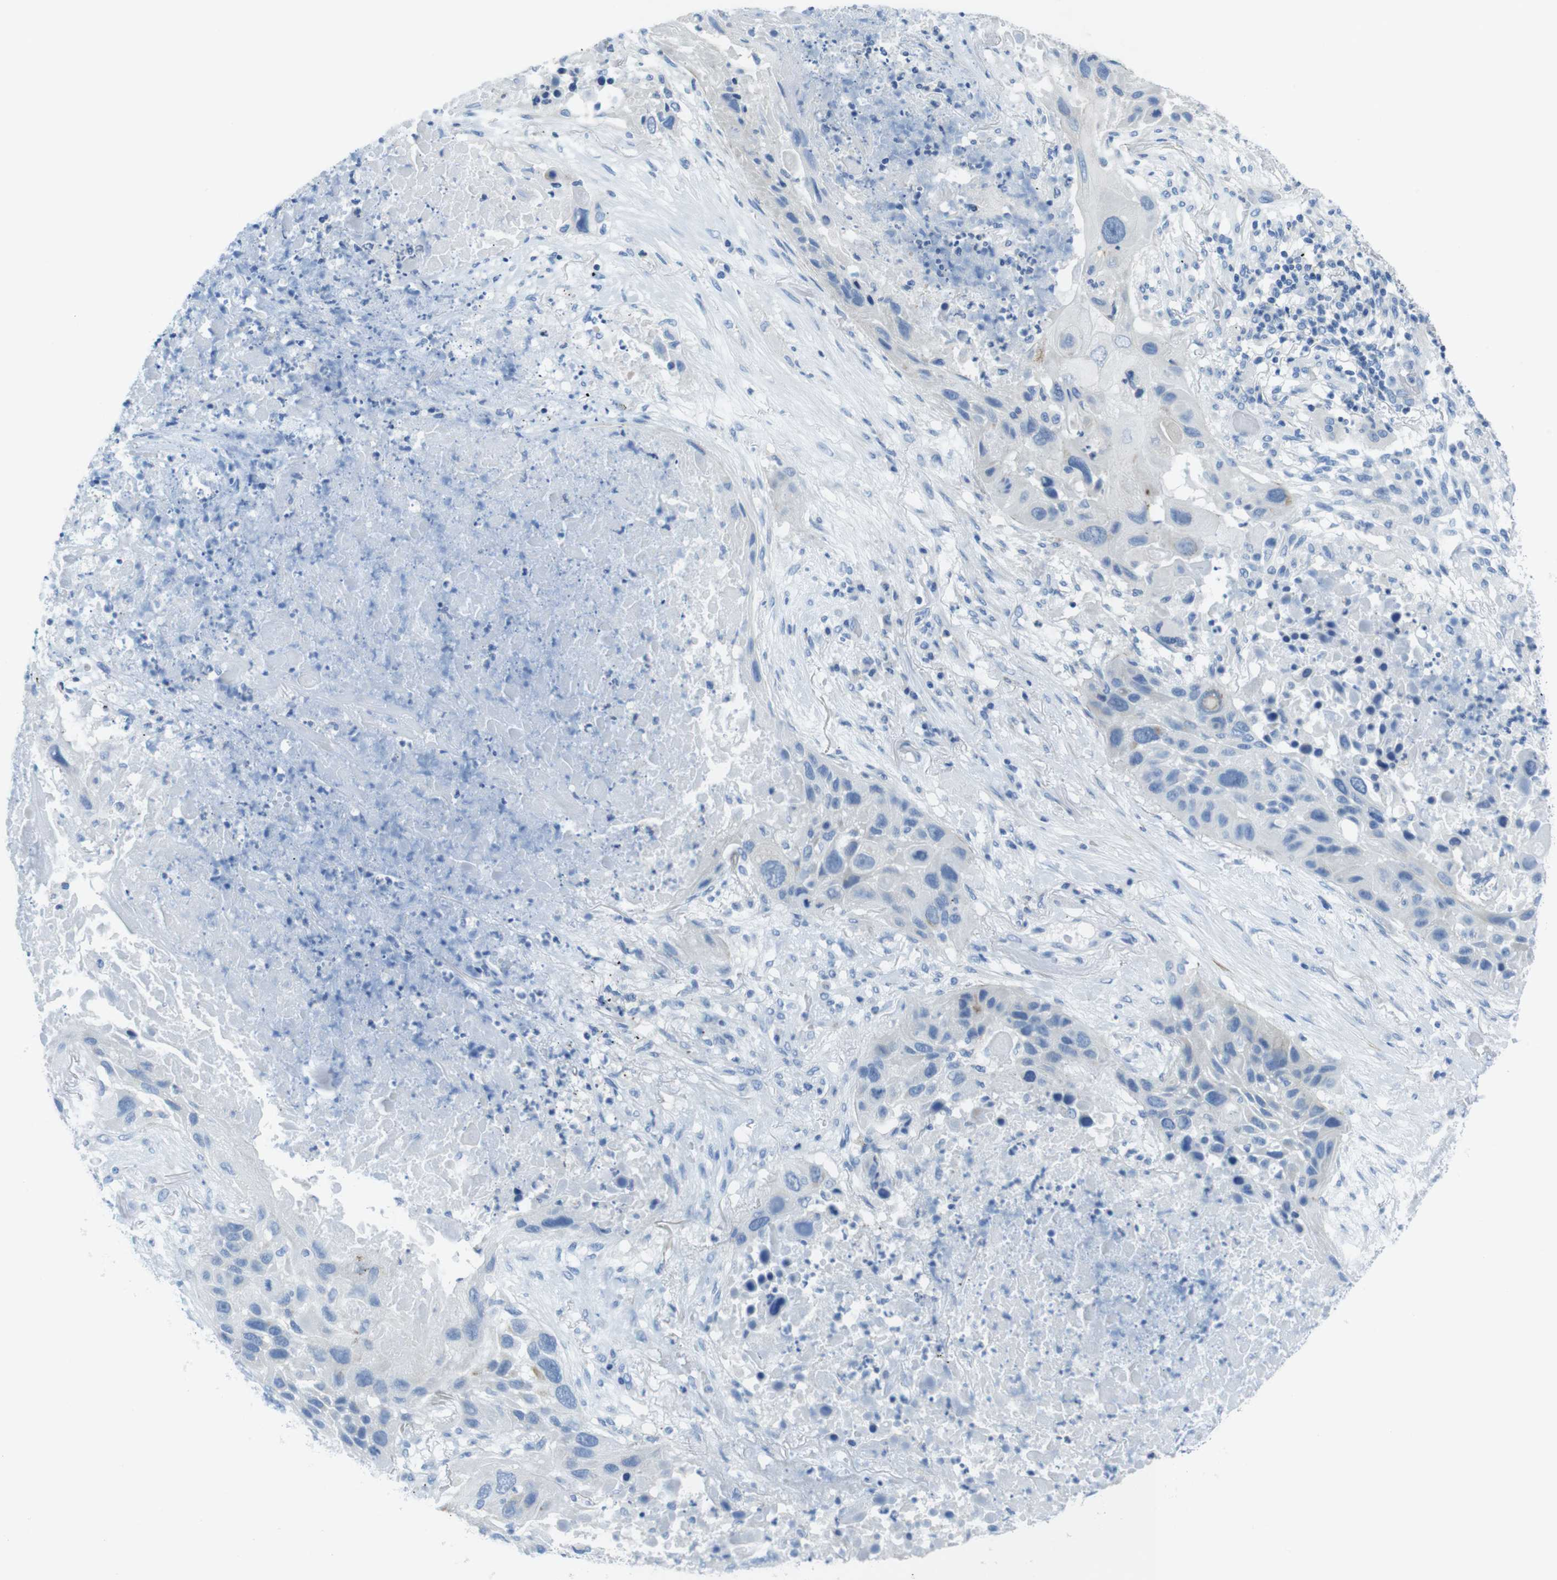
{"staining": {"intensity": "negative", "quantity": "none", "location": "none"}, "tissue": "lung cancer", "cell_type": "Tumor cells", "image_type": "cancer", "snomed": [{"axis": "morphology", "description": "Squamous cell carcinoma, NOS"}, {"axis": "topography", "description": "Lung"}], "caption": "The histopathology image displays no staining of tumor cells in squamous cell carcinoma (lung).", "gene": "ASIC5", "patient": {"sex": "male", "age": 57}}